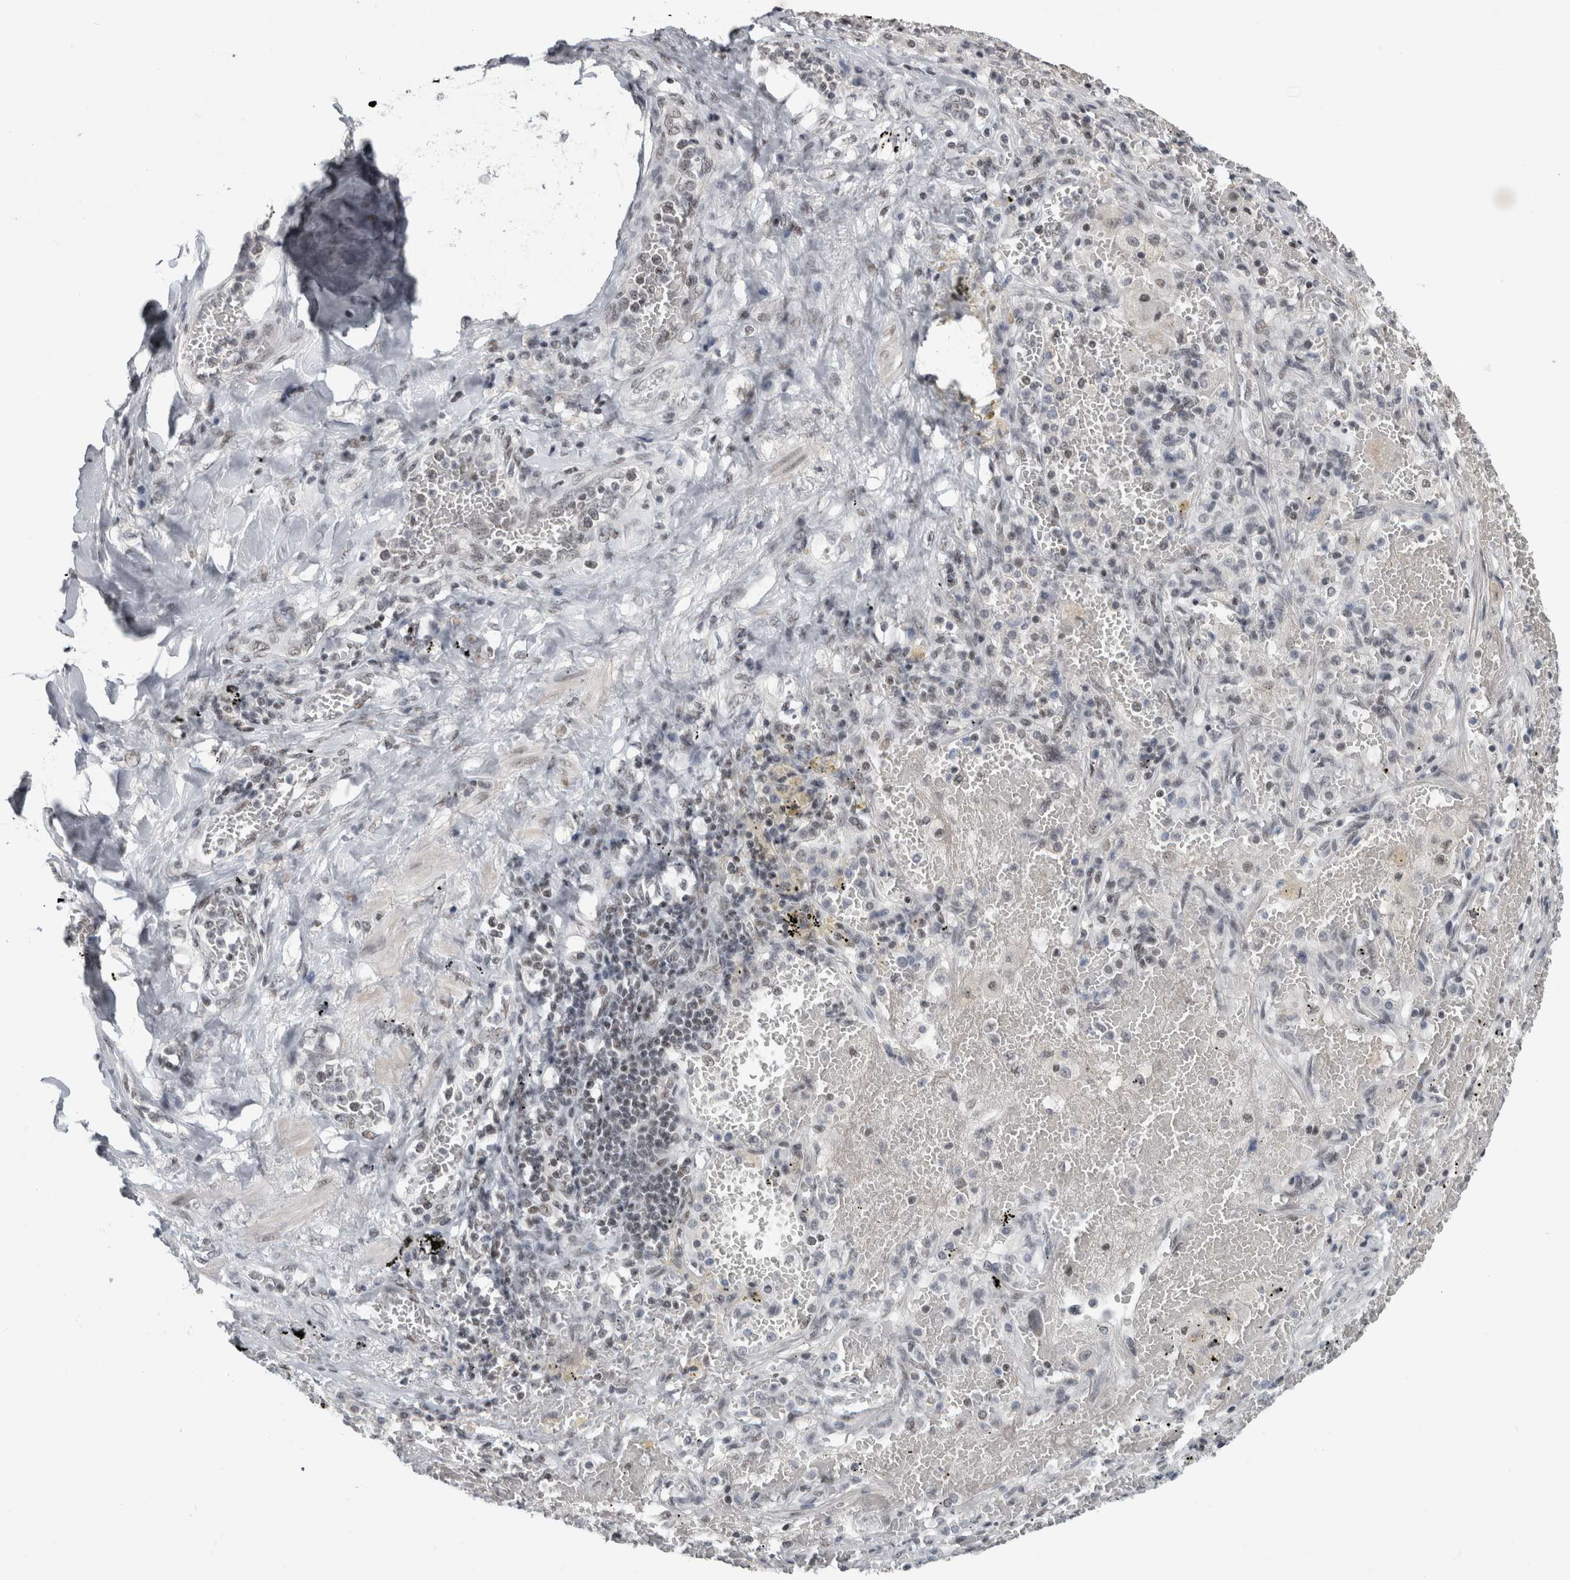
{"staining": {"intensity": "negative", "quantity": "none", "location": "none"}, "tissue": "lung cancer", "cell_type": "Tumor cells", "image_type": "cancer", "snomed": [{"axis": "morphology", "description": "Squamous cell carcinoma, NOS"}, {"axis": "topography", "description": "Lung"}], "caption": "Lung squamous cell carcinoma stained for a protein using immunohistochemistry exhibits no positivity tumor cells.", "gene": "ARID4B", "patient": {"sex": "male", "age": 61}}